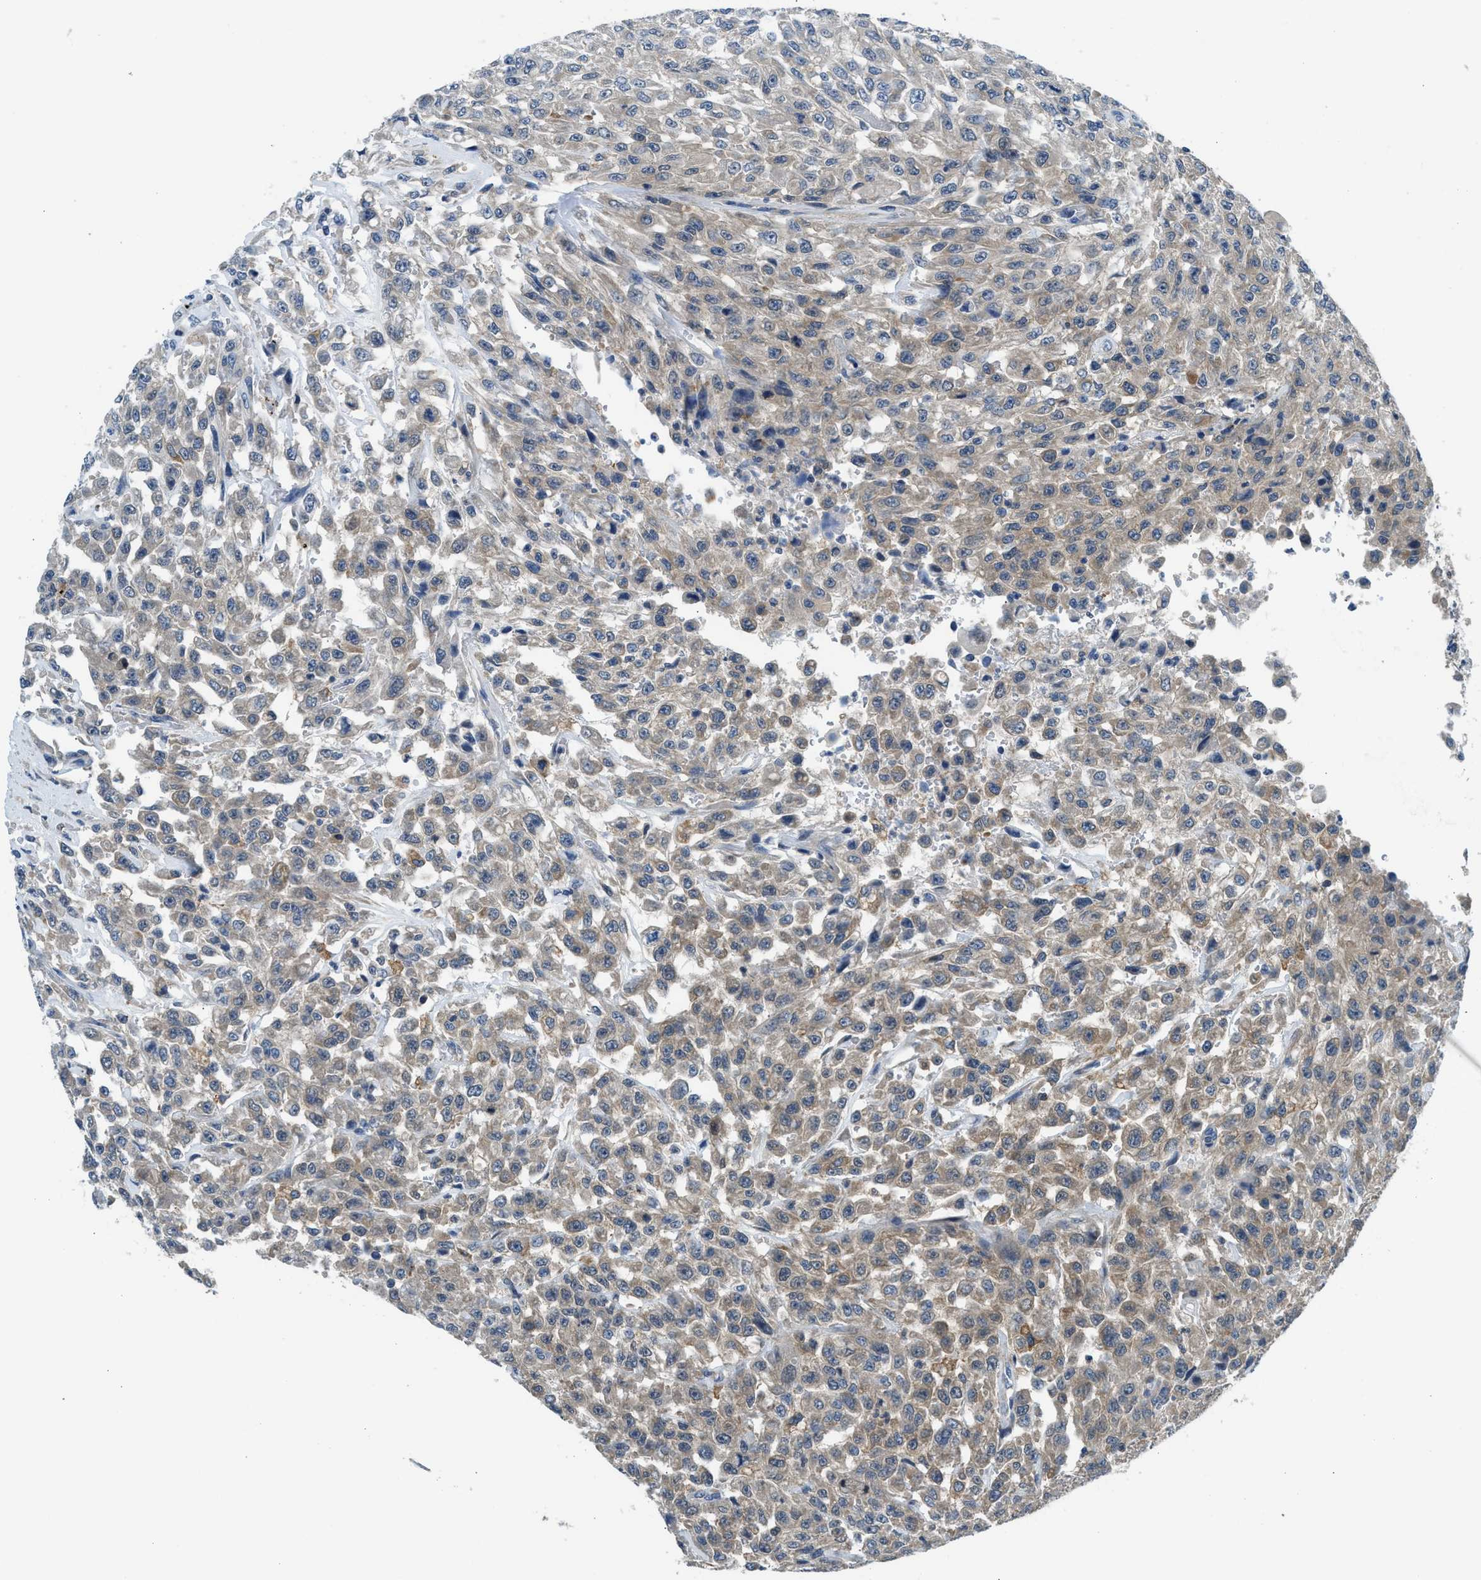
{"staining": {"intensity": "weak", "quantity": "25%-75%", "location": "cytoplasmic/membranous"}, "tissue": "urothelial cancer", "cell_type": "Tumor cells", "image_type": "cancer", "snomed": [{"axis": "morphology", "description": "Urothelial carcinoma, High grade"}, {"axis": "topography", "description": "Urinary bladder"}], "caption": "Immunohistochemistry of urothelial cancer displays low levels of weak cytoplasmic/membranous staining in approximately 25%-75% of tumor cells. The protein is shown in brown color, while the nuclei are stained blue.", "gene": "LPIN2", "patient": {"sex": "male", "age": 46}}